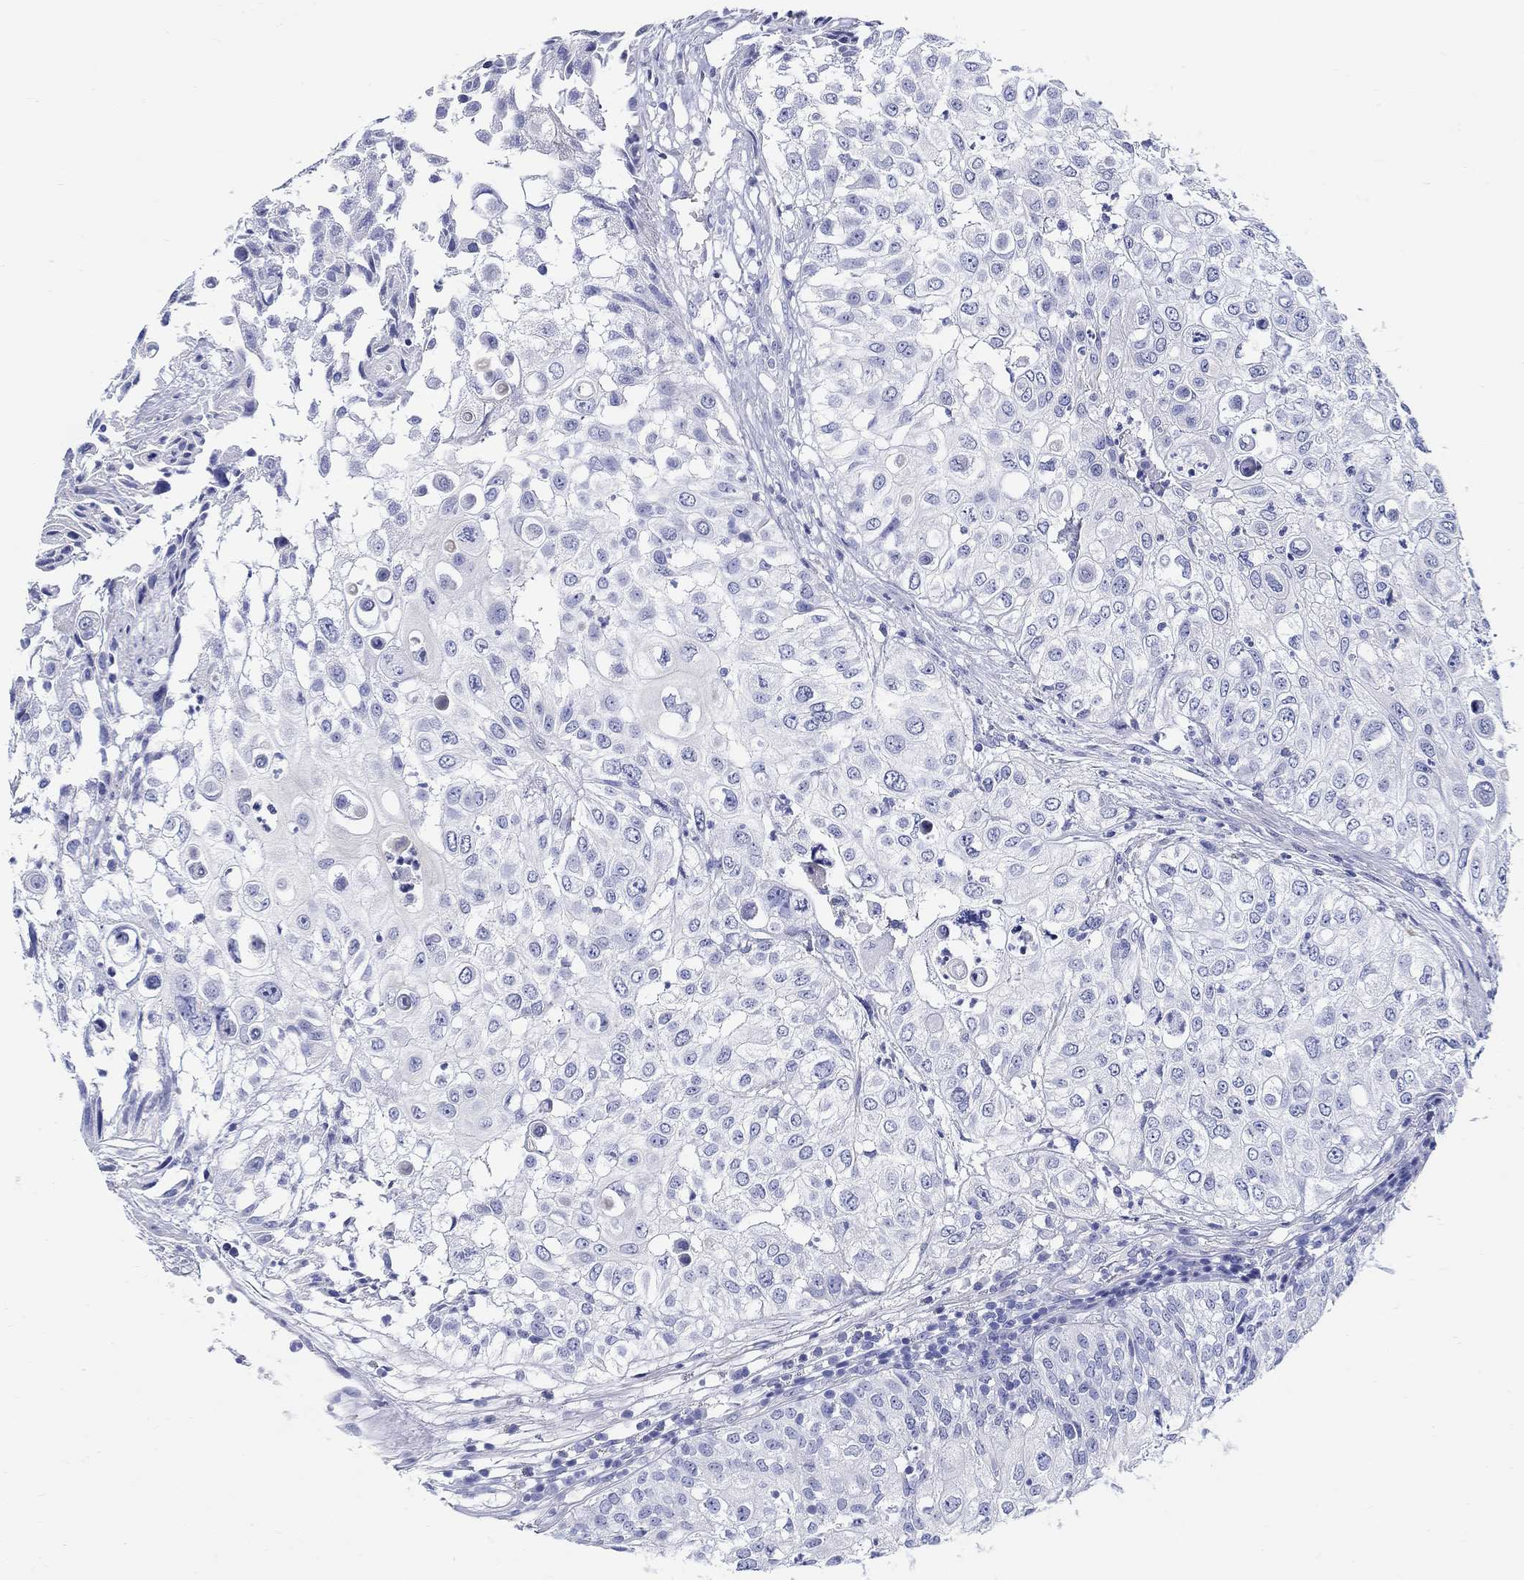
{"staining": {"intensity": "negative", "quantity": "none", "location": "none"}, "tissue": "urothelial cancer", "cell_type": "Tumor cells", "image_type": "cancer", "snomed": [{"axis": "morphology", "description": "Urothelial carcinoma, High grade"}, {"axis": "topography", "description": "Urinary bladder"}], "caption": "An immunohistochemistry (IHC) histopathology image of urothelial cancer is shown. There is no staining in tumor cells of urothelial cancer. The staining was performed using DAB to visualize the protein expression in brown, while the nuclei were stained in blue with hematoxylin (Magnification: 20x).", "gene": "CRYGS", "patient": {"sex": "female", "age": 79}}